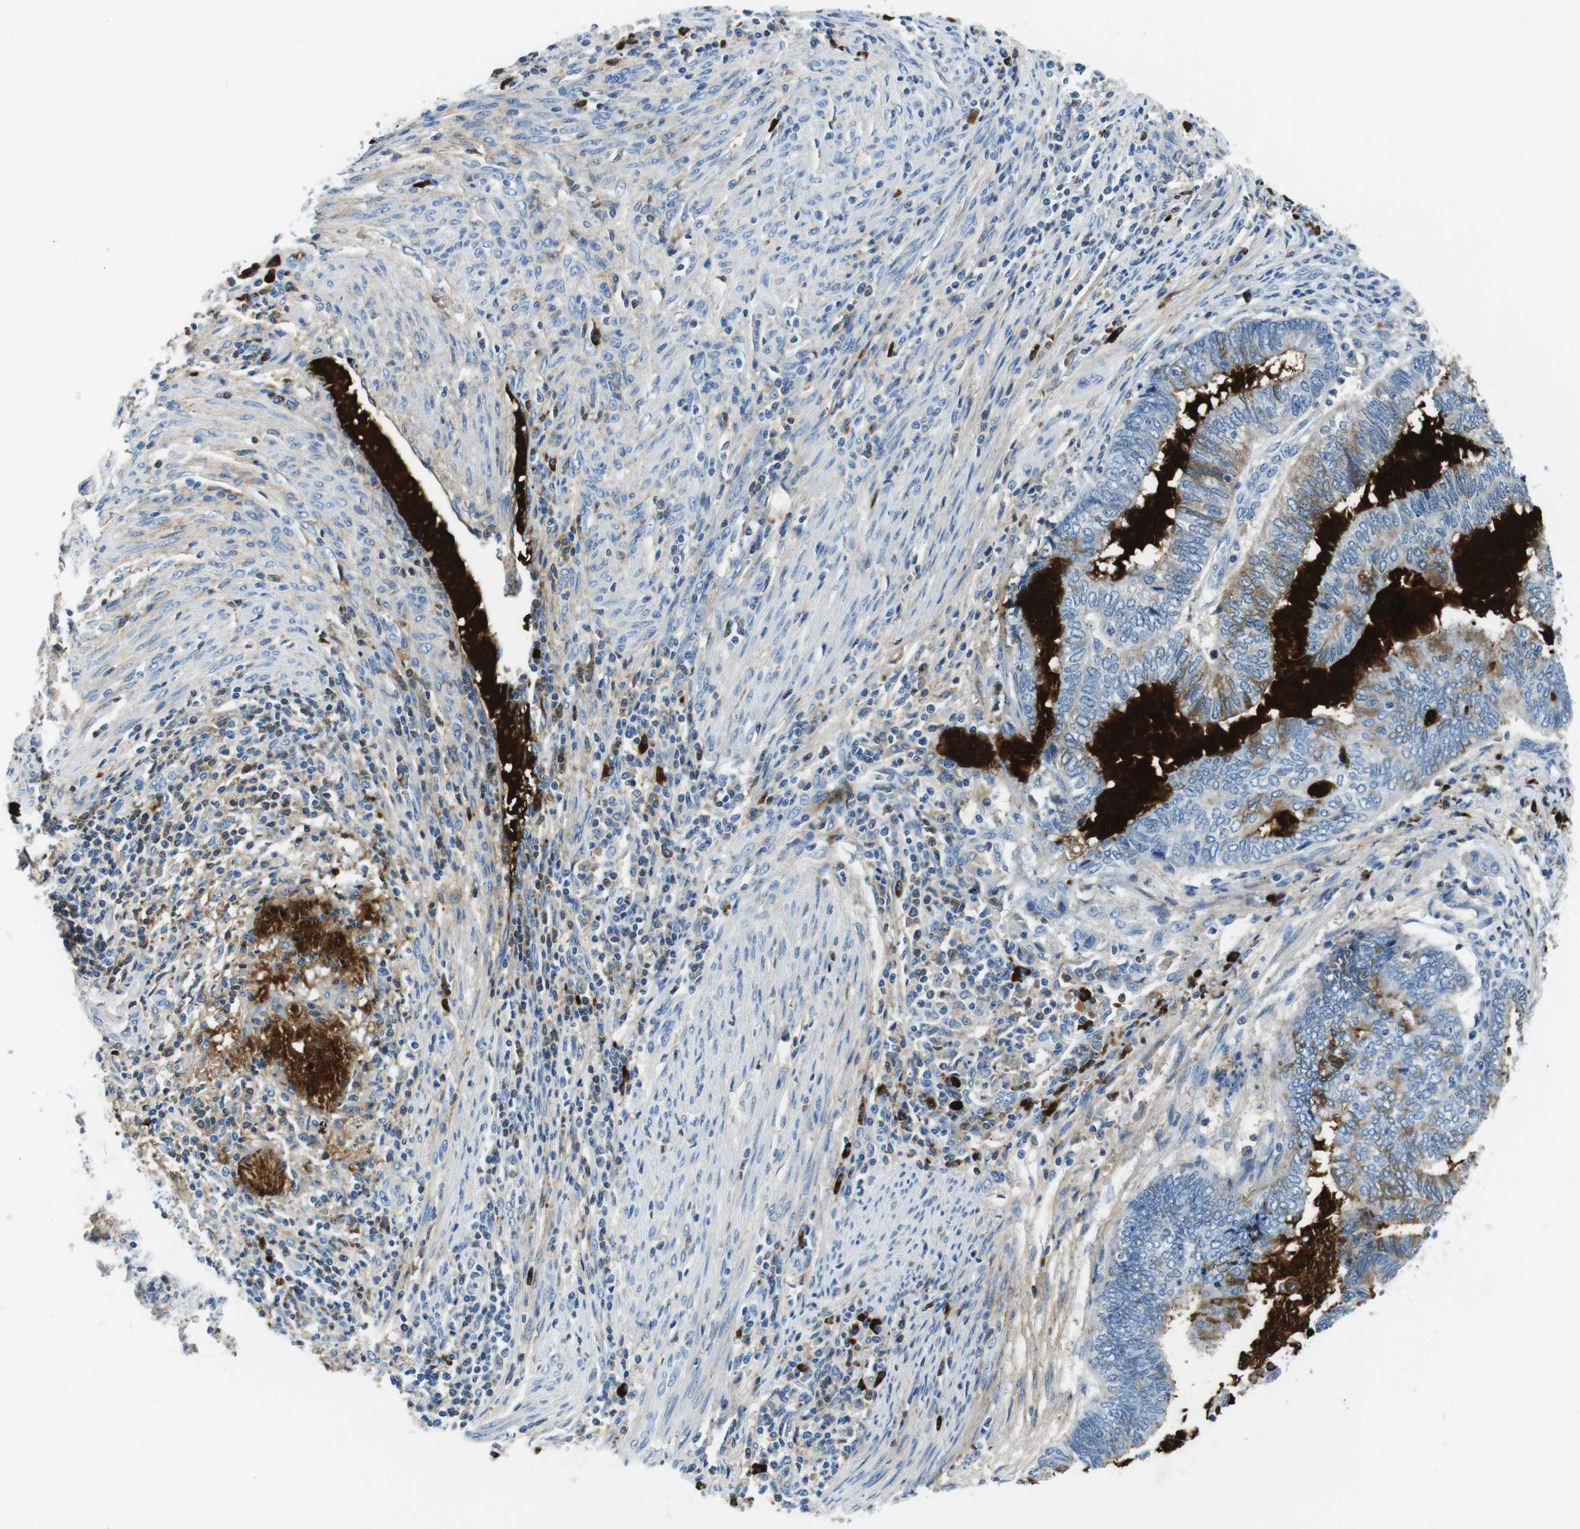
{"staining": {"intensity": "weak", "quantity": "<25%", "location": "cytoplasmic/membranous"}, "tissue": "endometrial cancer", "cell_type": "Tumor cells", "image_type": "cancer", "snomed": [{"axis": "morphology", "description": "Adenocarcinoma, NOS"}, {"axis": "topography", "description": "Uterus"}, {"axis": "topography", "description": "Endometrium"}], "caption": "DAB immunohistochemical staining of human endometrial adenocarcinoma exhibits no significant staining in tumor cells.", "gene": "IGKC", "patient": {"sex": "female", "age": 70}}